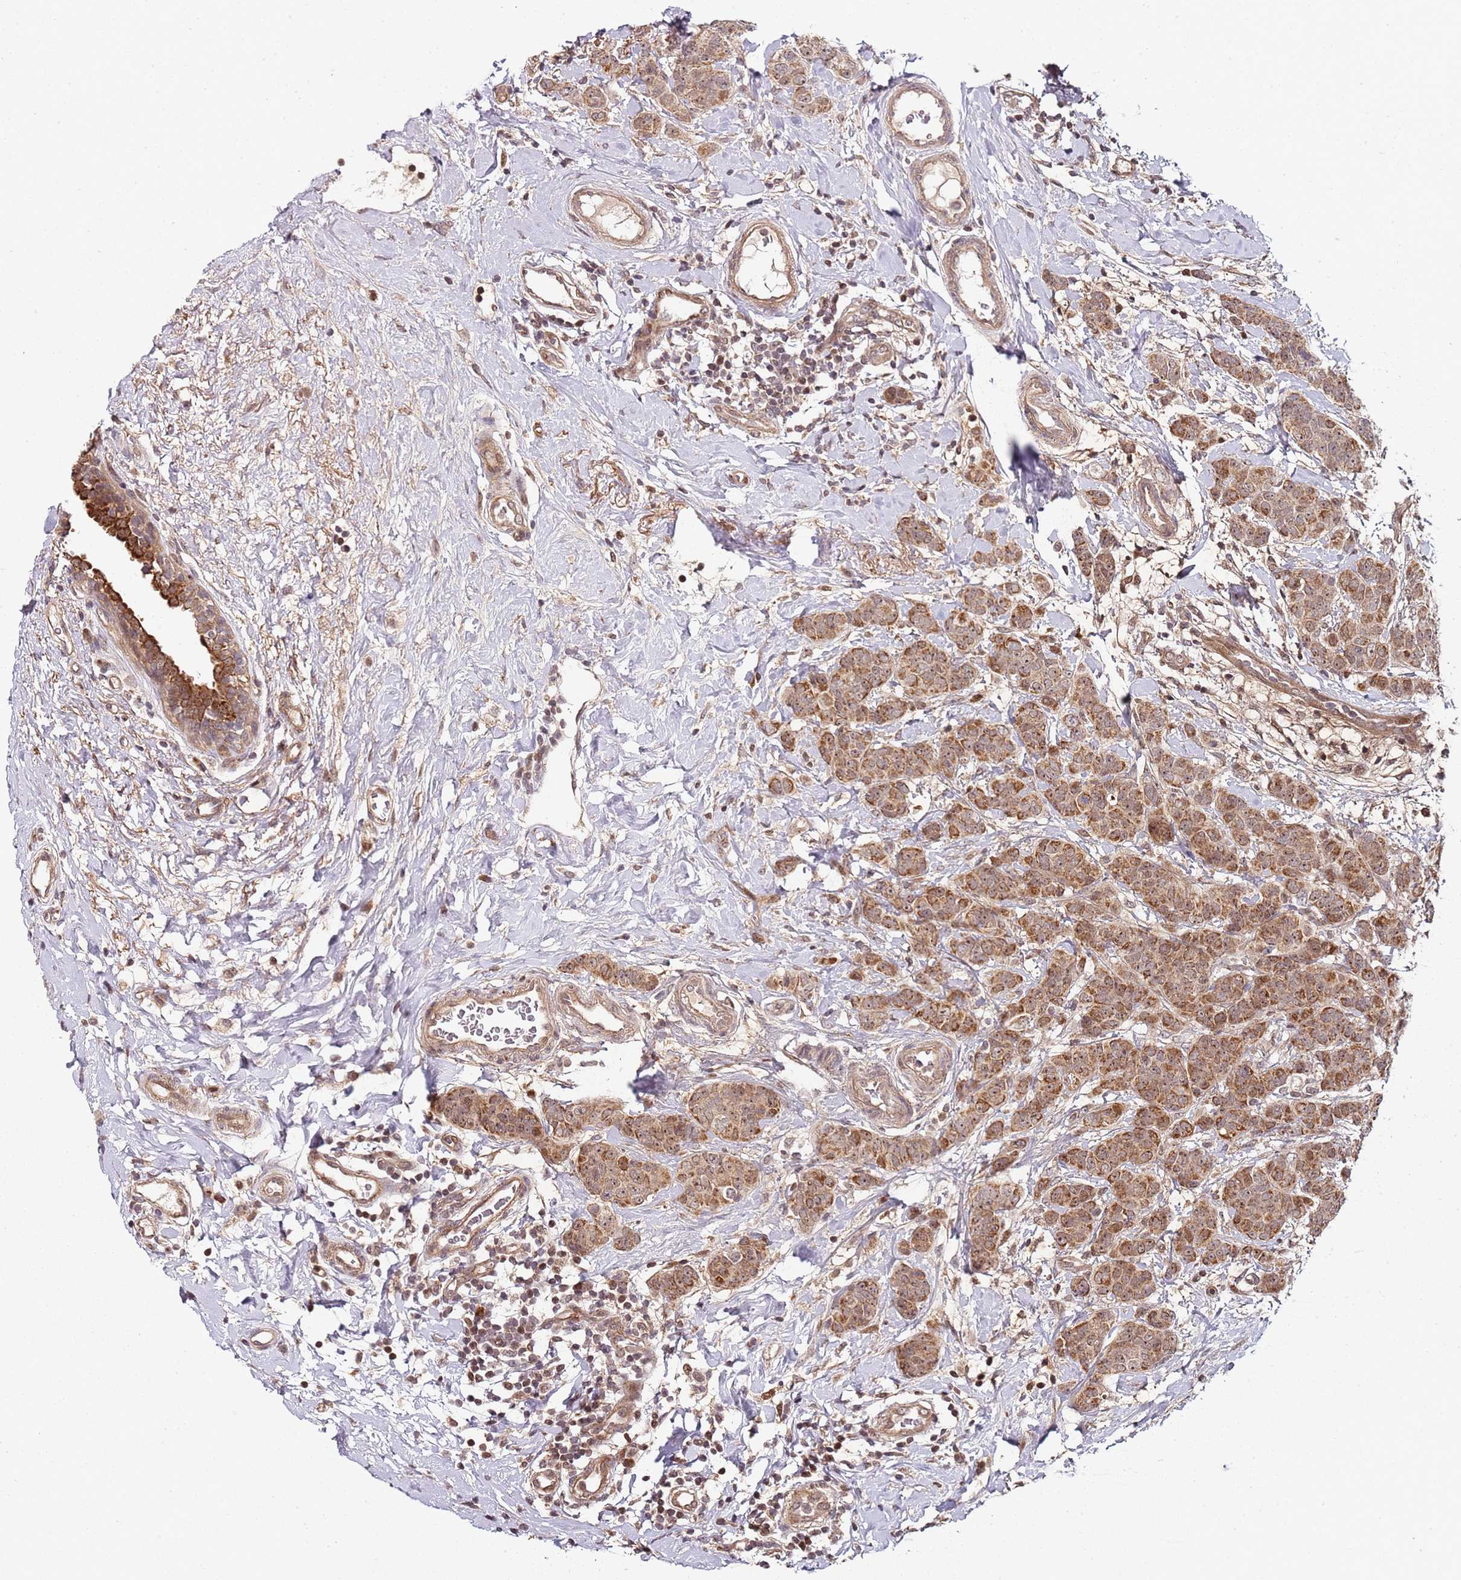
{"staining": {"intensity": "moderate", "quantity": ">75%", "location": "cytoplasmic/membranous"}, "tissue": "breast cancer", "cell_type": "Tumor cells", "image_type": "cancer", "snomed": [{"axis": "morphology", "description": "Duct carcinoma"}, {"axis": "topography", "description": "Breast"}], "caption": "Tumor cells reveal medium levels of moderate cytoplasmic/membranous staining in approximately >75% of cells in breast cancer. (DAB (3,3'-diaminobenzidine) IHC with brightfield microscopy, high magnification).", "gene": "EDC3", "patient": {"sex": "female", "age": 40}}